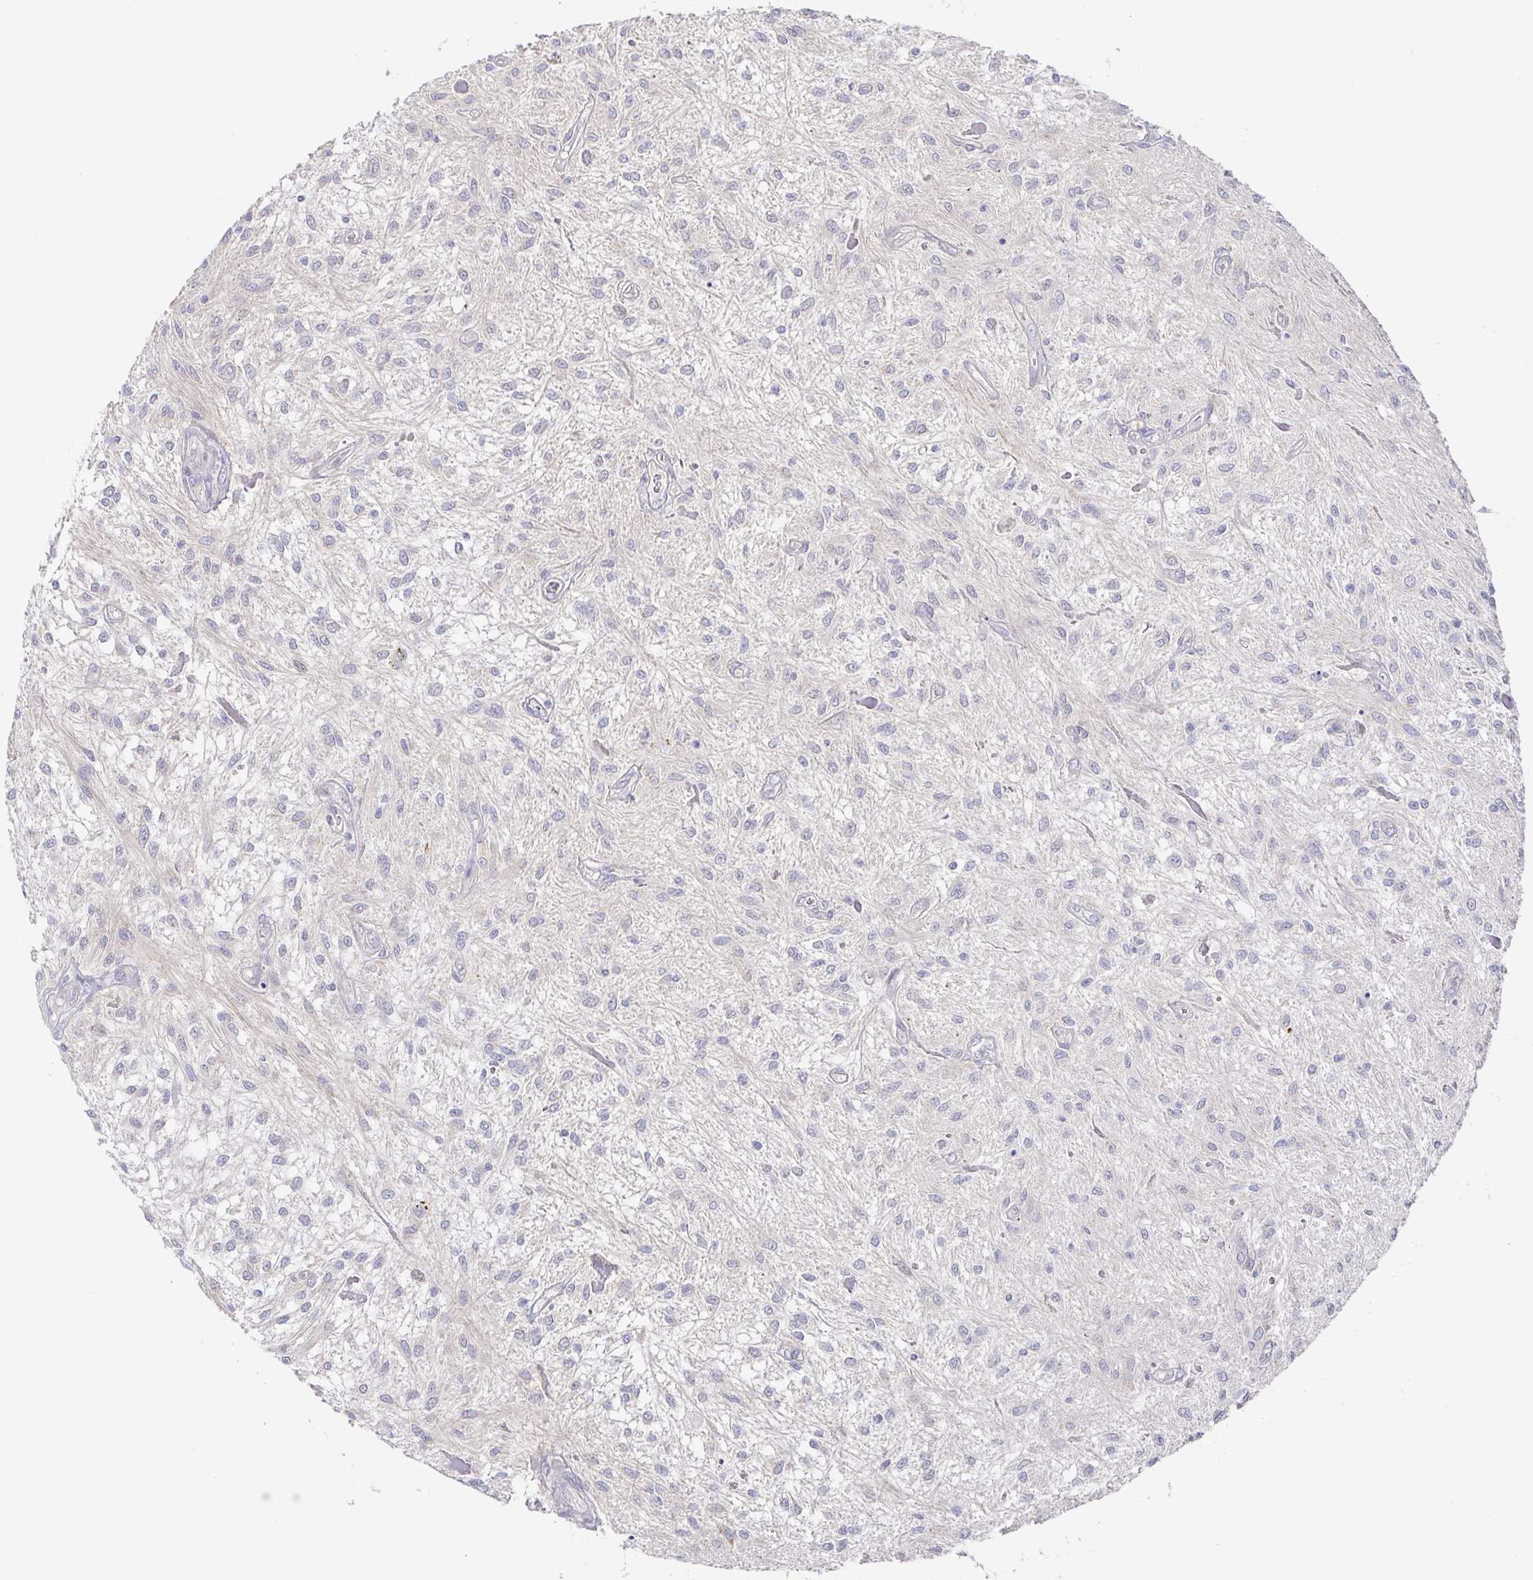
{"staining": {"intensity": "negative", "quantity": "none", "location": "none"}, "tissue": "glioma", "cell_type": "Tumor cells", "image_type": "cancer", "snomed": [{"axis": "morphology", "description": "Glioma, malignant, Low grade"}, {"axis": "topography", "description": "Cerebellum"}], "caption": "Immunohistochemistry image of neoplastic tissue: glioma stained with DAB (3,3'-diaminobenzidine) demonstrates no significant protein staining in tumor cells.", "gene": "CIT", "patient": {"sex": "female", "age": 14}}